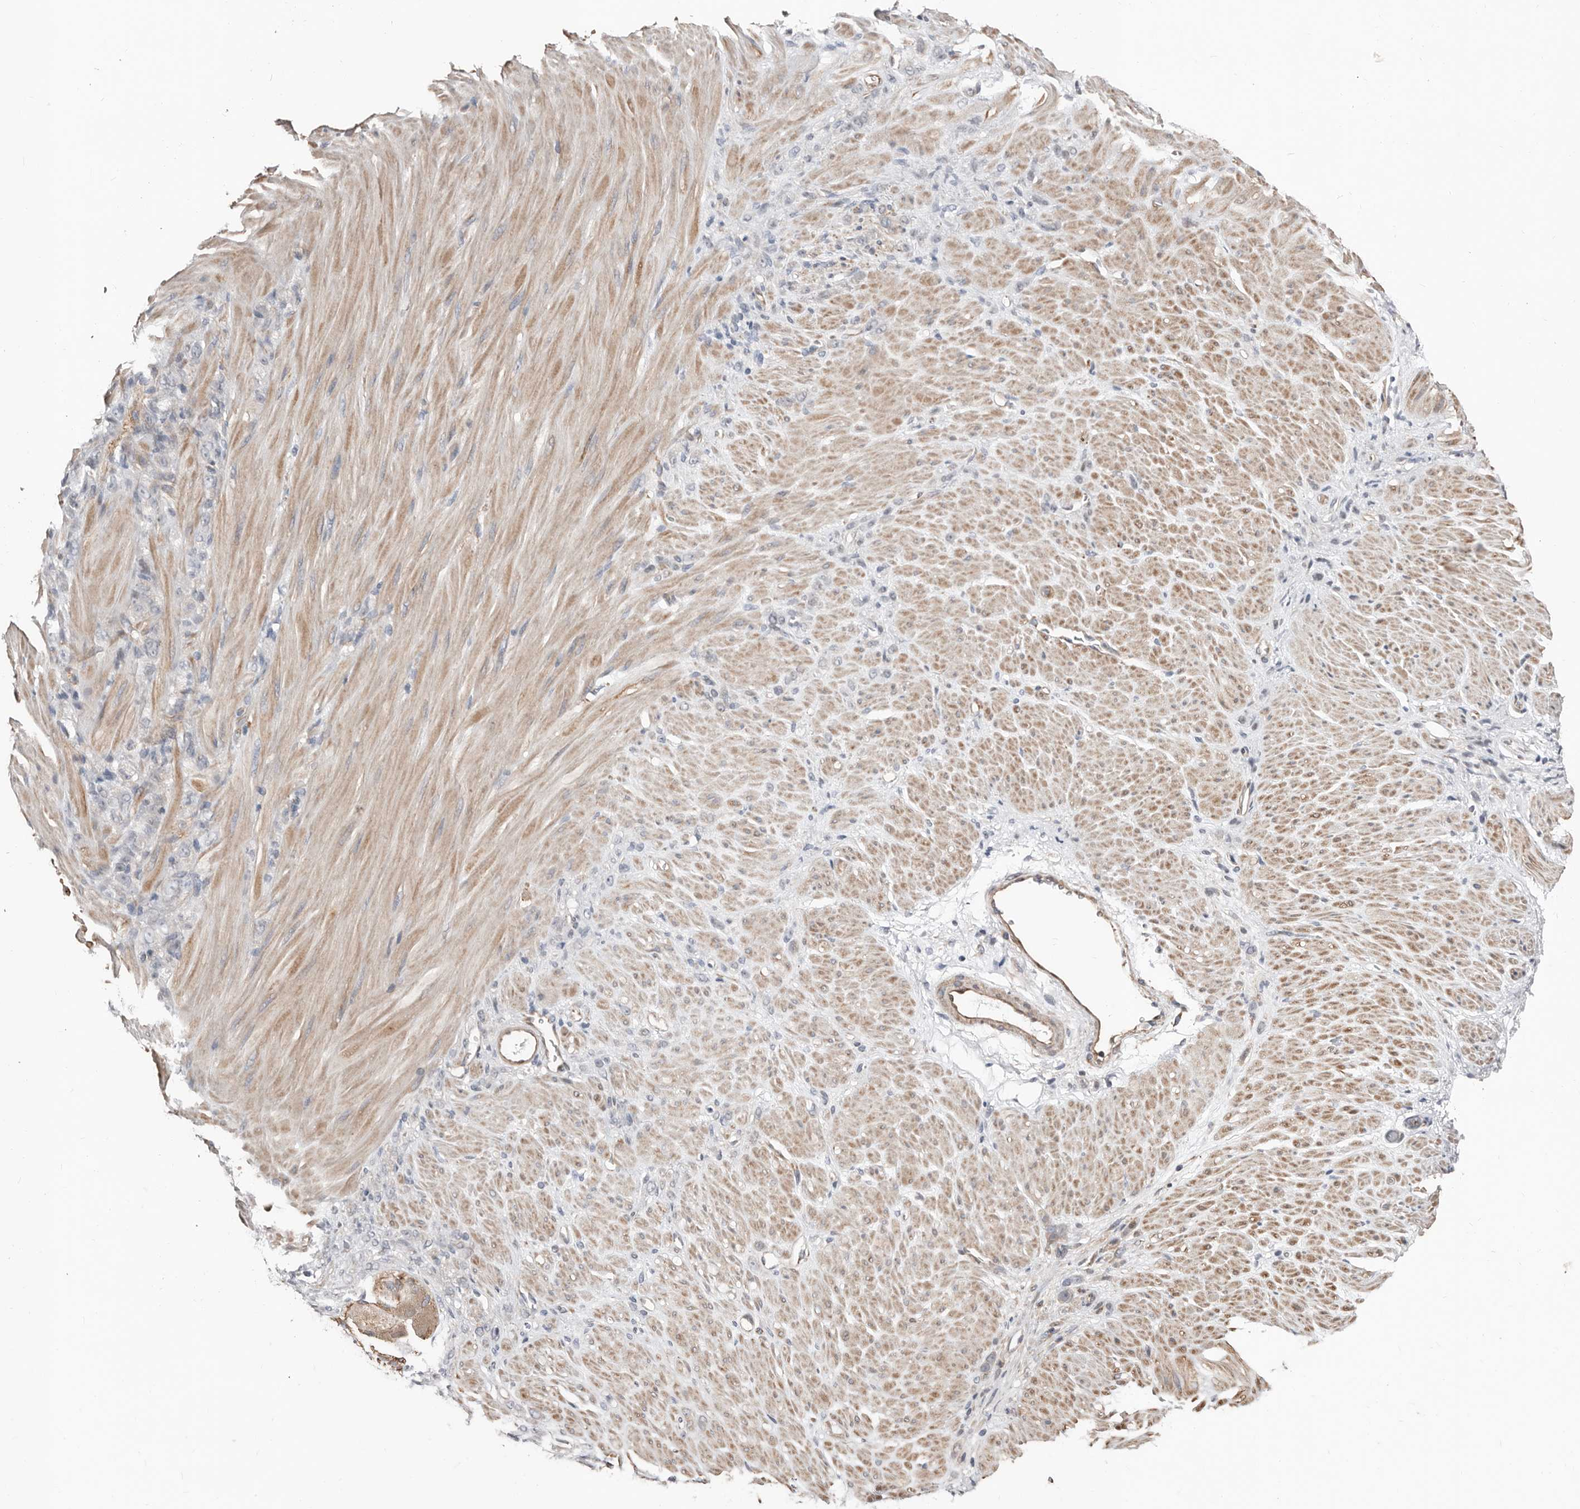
{"staining": {"intensity": "negative", "quantity": "none", "location": "none"}, "tissue": "stomach cancer", "cell_type": "Tumor cells", "image_type": "cancer", "snomed": [{"axis": "morphology", "description": "Normal tissue, NOS"}, {"axis": "morphology", "description": "Adenocarcinoma, NOS"}, {"axis": "topography", "description": "Stomach"}], "caption": "IHC histopathology image of neoplastic tissue: stomach adenocarcinoma stained with DAB (3,3'-diaminobenzidine) reveals no significant protein expression in tumor cells. The staining was performed using DAB to visualize the protein expression in brown, while the nuclei were stained in blue with hematoxylin (Magnification: 20x).", "gene": "ASRGL1", "patient": {"sex": "male", "age": 82}}